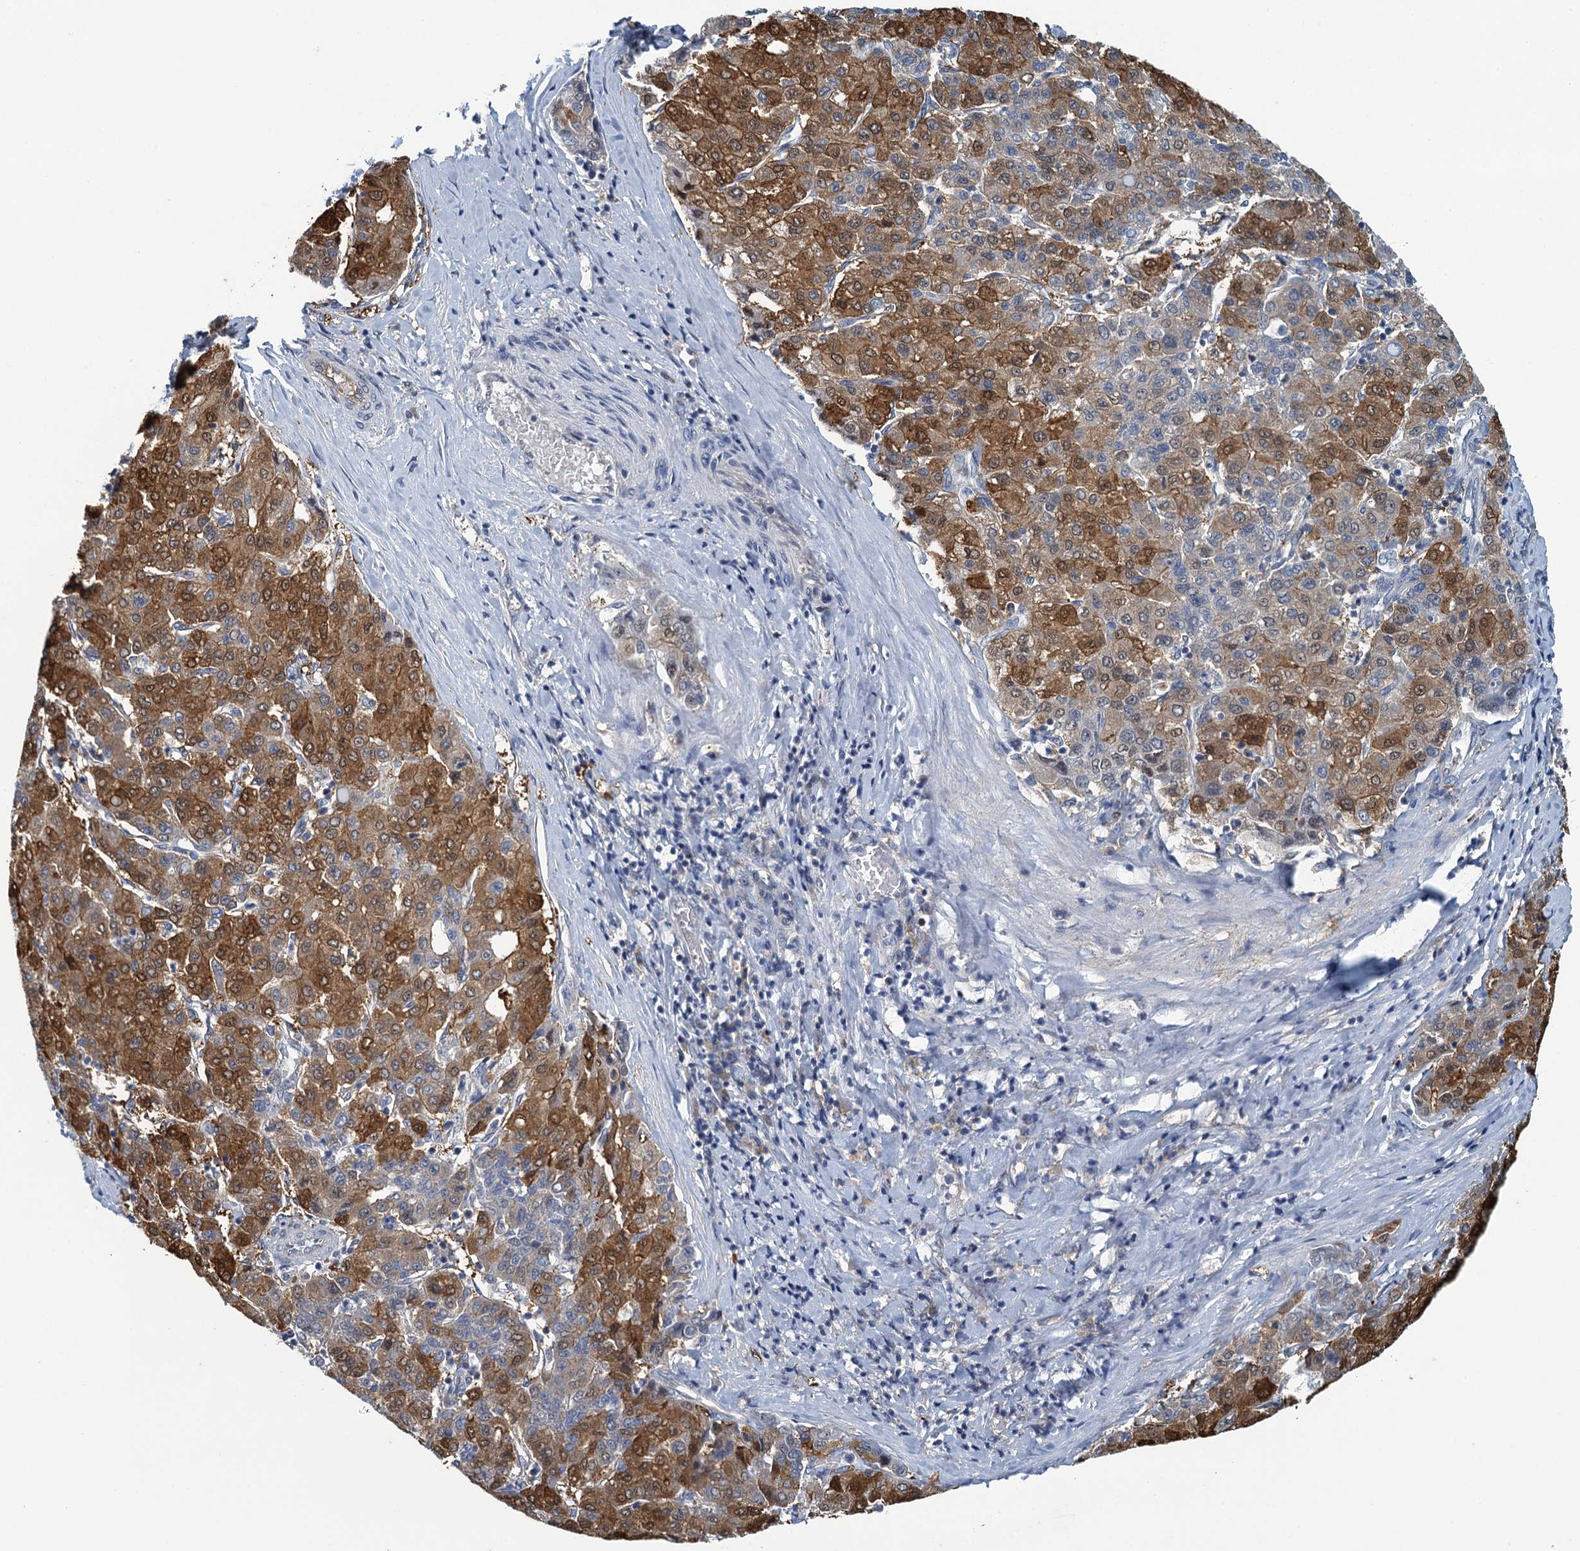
{"staining": {"intensity": "strong", "quantity": "25%-75%", "location": "cytoplasmic/membranous,nuclear"}, "tissue": "liver cancer", "cell_type": "Tumor cells", "image_type": "cancer", "snomed": [{"axis": "morphology", "description": "Carcinoma, Hepatocellular, NOS"}, {"axis": "topography", "description": "Liver"}], "caption": "Immunohistochemical staining of human liver cancer displays high levels of strong cytoplasmic/membranous and nuclear staining in about 25%-75% of tumor cells.", "gene": "NCKAP1L", "patient": {"sex": "male", "age": 65}}